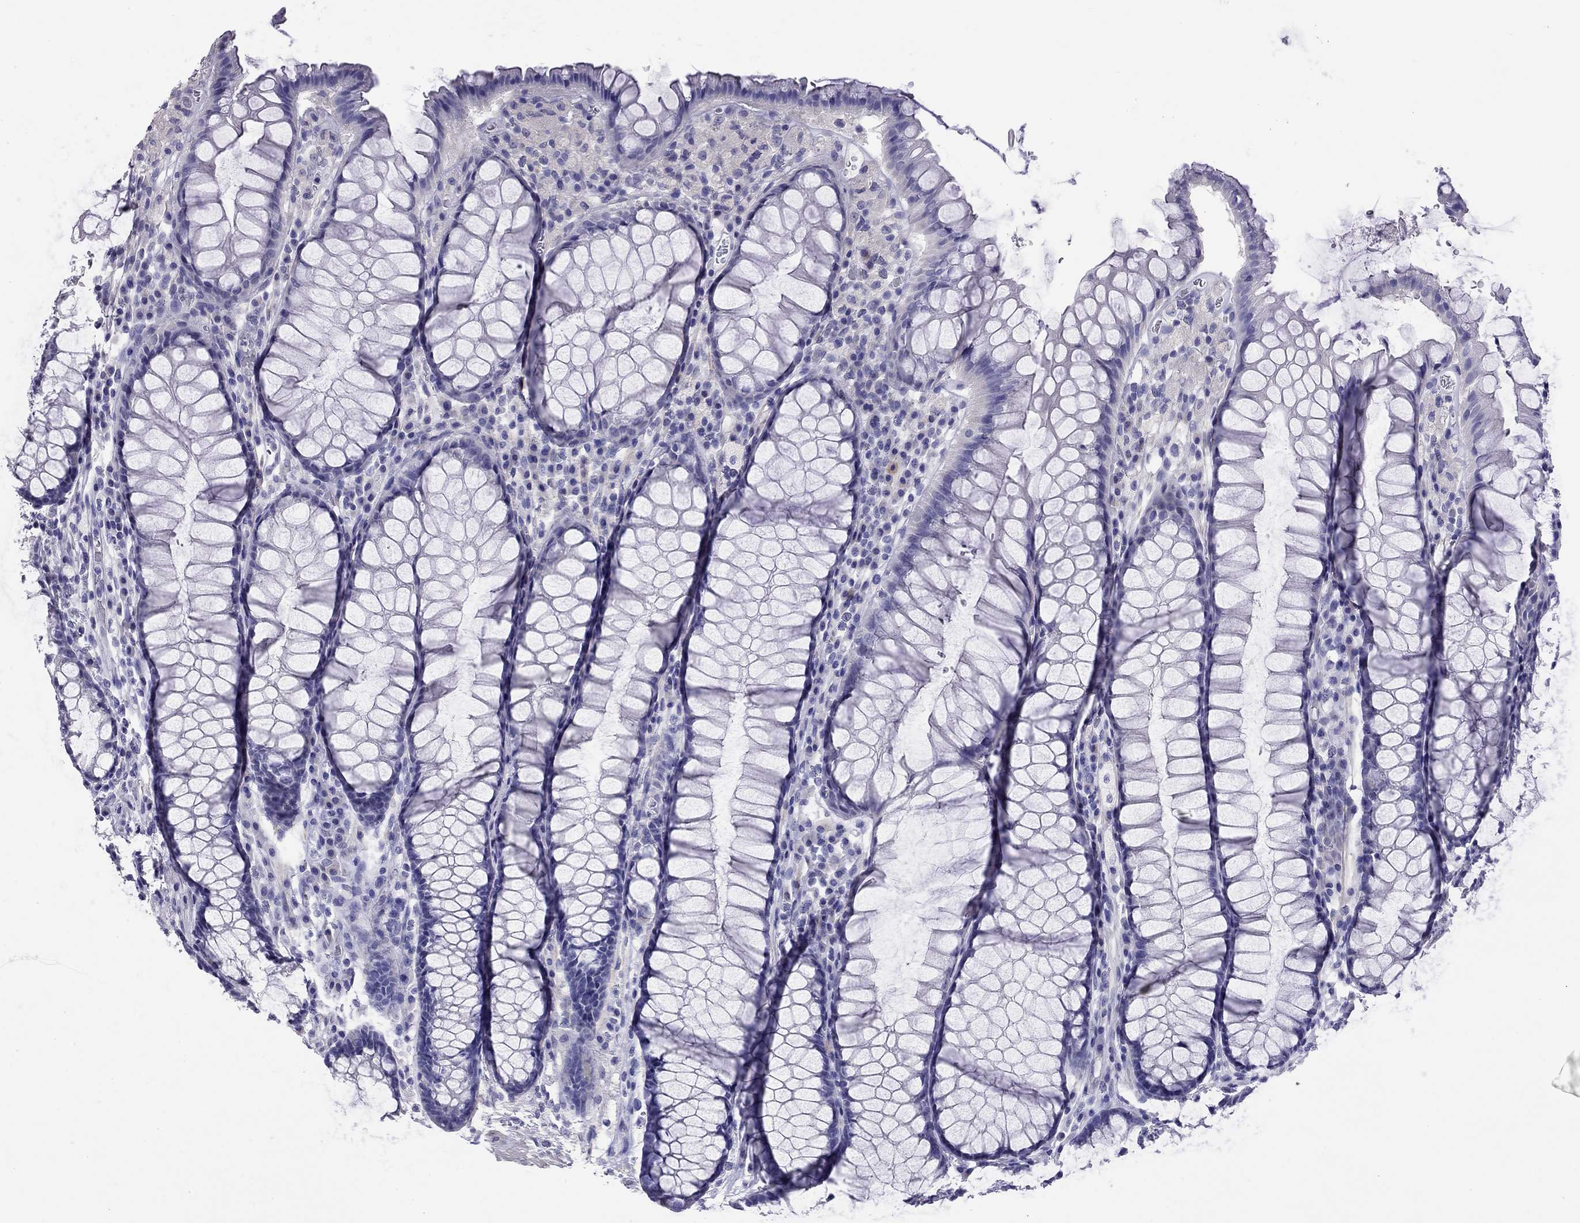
{"staining": {"intensity": "negative", "quantity": "none", "location": "none"}, "tissue": "rectum", "cell_type": "Glandular cells", "image_type": "normal", "snomed": [{"axis": "morphology", "description": "Normal tissue, NOS"}, {"axis": "topography", "description": "Rectum"}], "caption": "A high-resolution image shows immunohistochemistry staining of normal rectum, which reveals no significant positivity in glandular cells. The staining was performed using DAB (3,3'-diaminobenzidine) to visualize the protein expression in brown, while the nuclei were stained in blue with hematoxylin (Magnification: 20x).", "gene": "KIAA2012", "patient": {"sex": "female", "age": 68}}